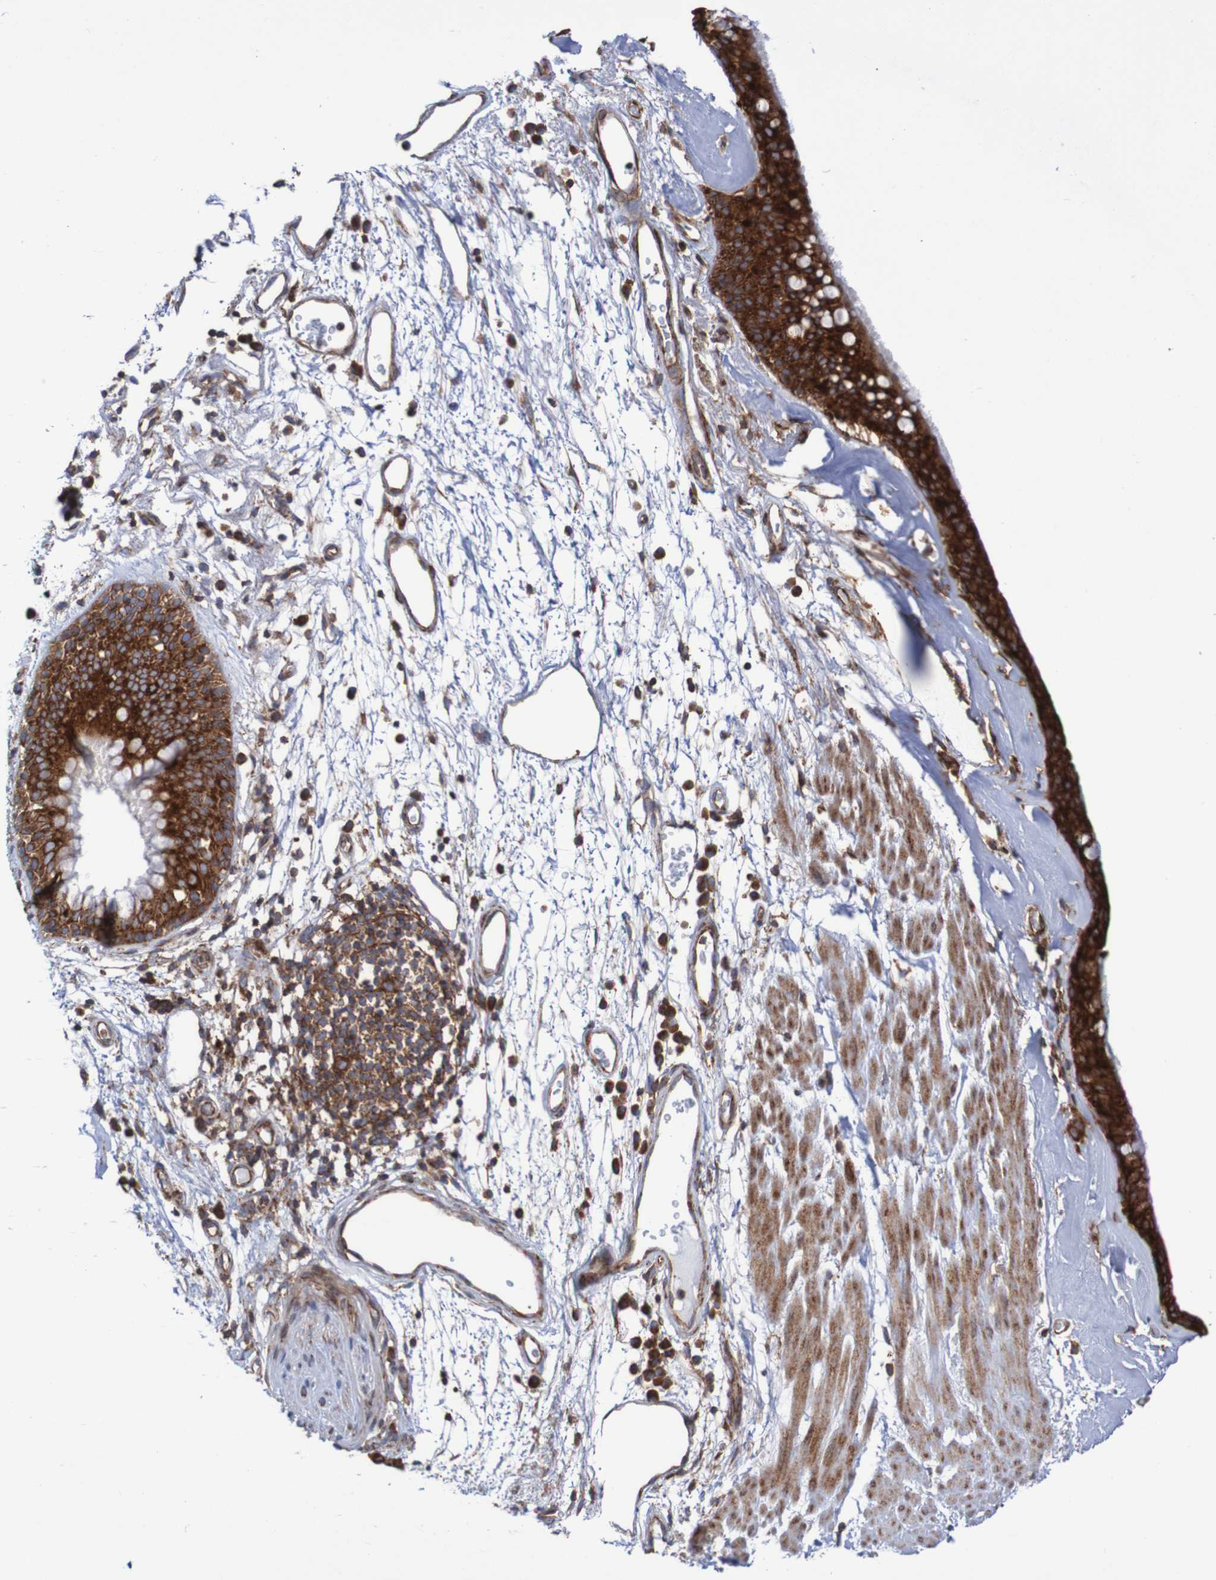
{"staining": {"intensity": "strong", "quantity": ">75%", "location": "cytoplasmic/membranous"}, "tissue": "bronchus", "cell_type": "Respiratory epithelial cells", "image_type": "normal", "snomed": [{"axis": "morphology", "description": "Normal tissue, NOS"}, {"axis": "morphology", "description": "Adenocarcinoma, NOS"}, {"axis": "topography", "description": "Bronchus"}, {"axis": "topography", "description": "Lung"}], "caption": "There is high levels of strong cytoplasmic/membranous positivity in respiratory epithelial cells of unremarkable bronchus, as demonstrated by immunohistochemical staining (brown color).", "gene": "FXR2", "patient": {"sex": "female", "age": 54}}